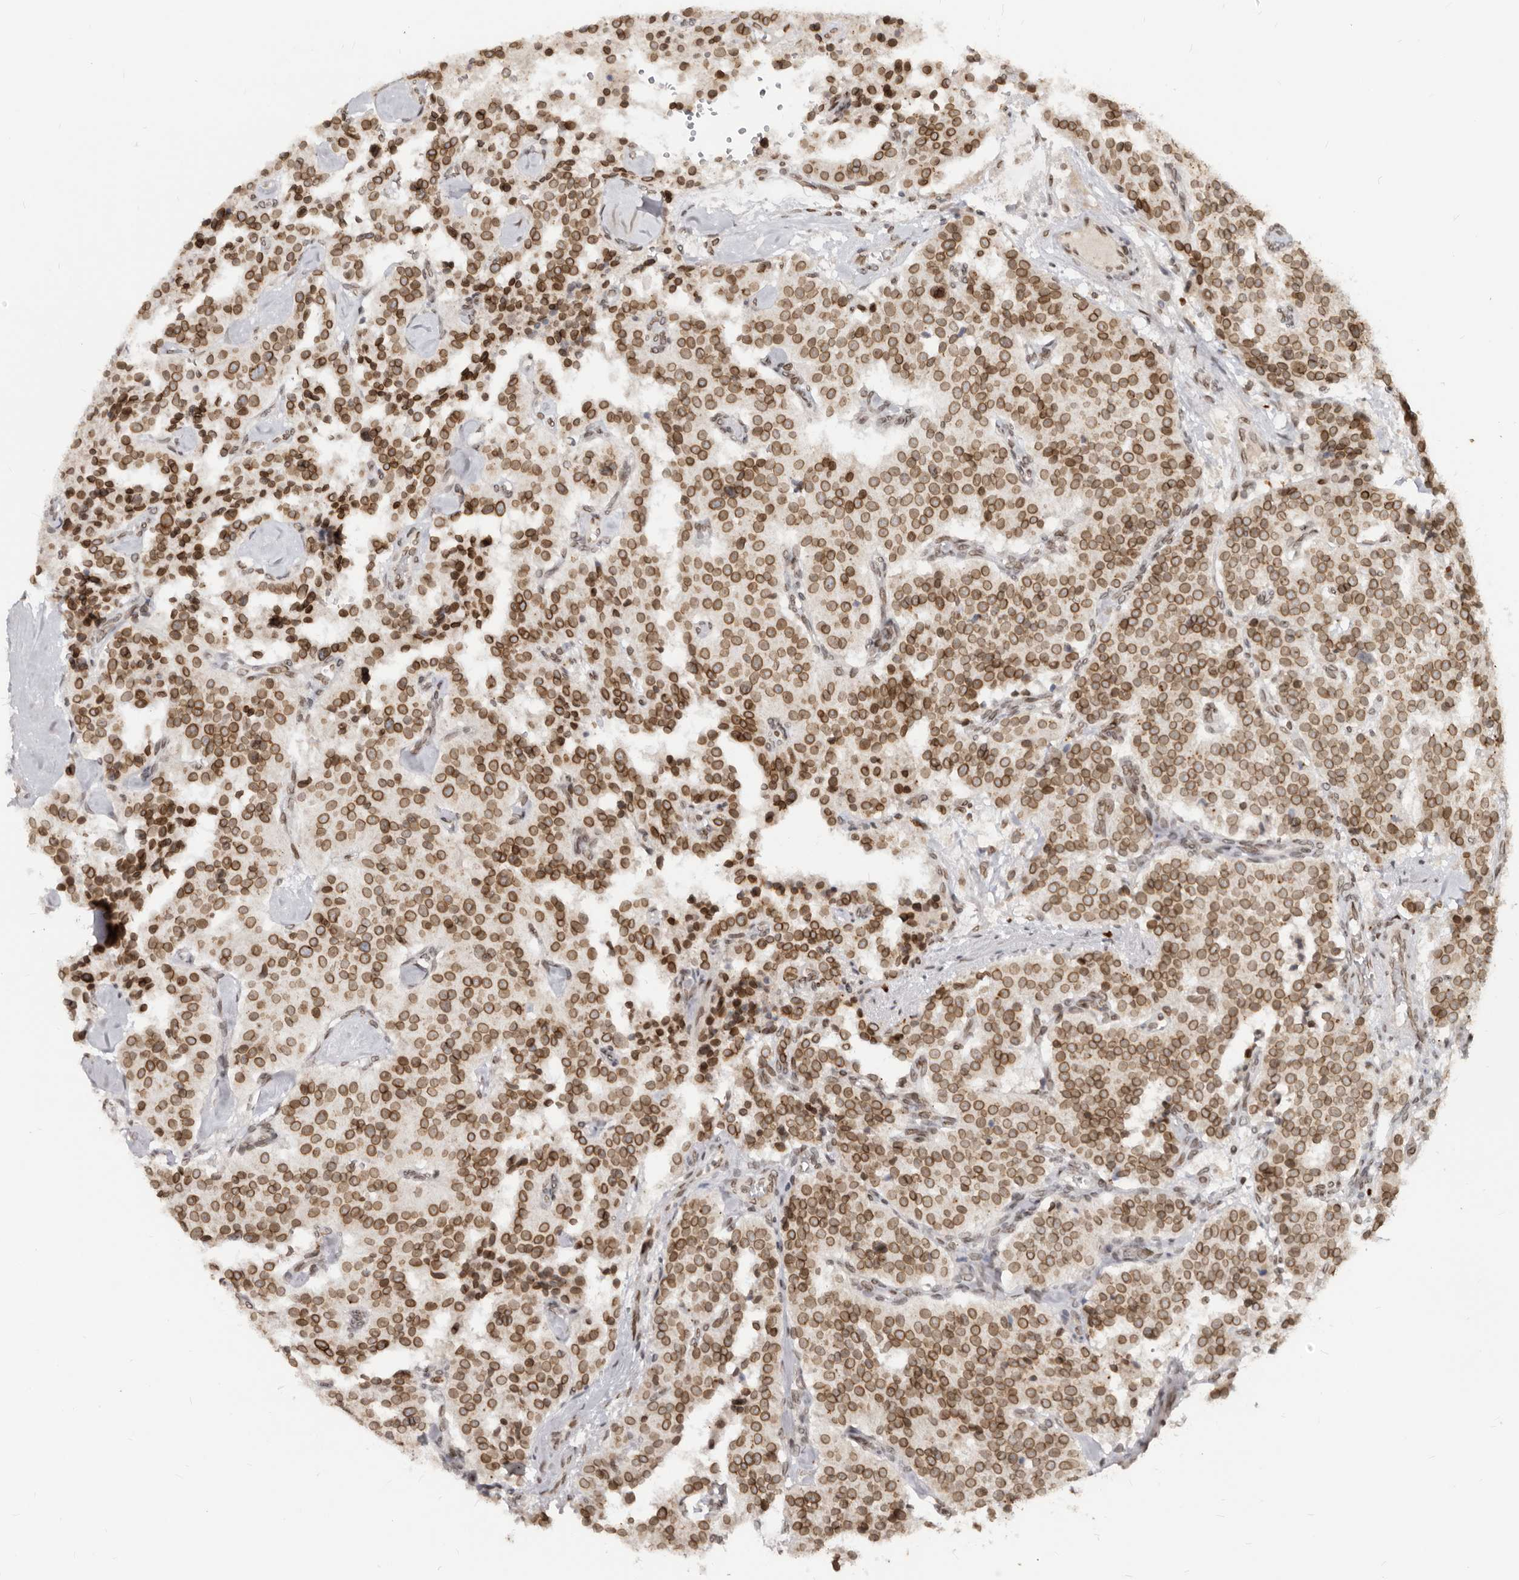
{"staining": {"intensity": "strong", "quantity": ">75%", "location": "cytoplasmic/membranous,nuclear"}, "tissue": "carcinoid", "cell_type": "Tumor cells", "image_type": "cancer", "snomed": [{"axis": "morphology", "description": "Carcinoid, malignant, NOS"}, {"axis": "topography", "description": "Lung"}], "caption": "An immunohistochemistry (IHC) micrograph of tumor tissue is shown. Protein staining in brown highlights strong cytoplasmic/membranous and nuclear positivity in carcinoid (malignant) within tumor cells.", "gene": "NUP153", "patient": {"sex": "male", "age": 30}}